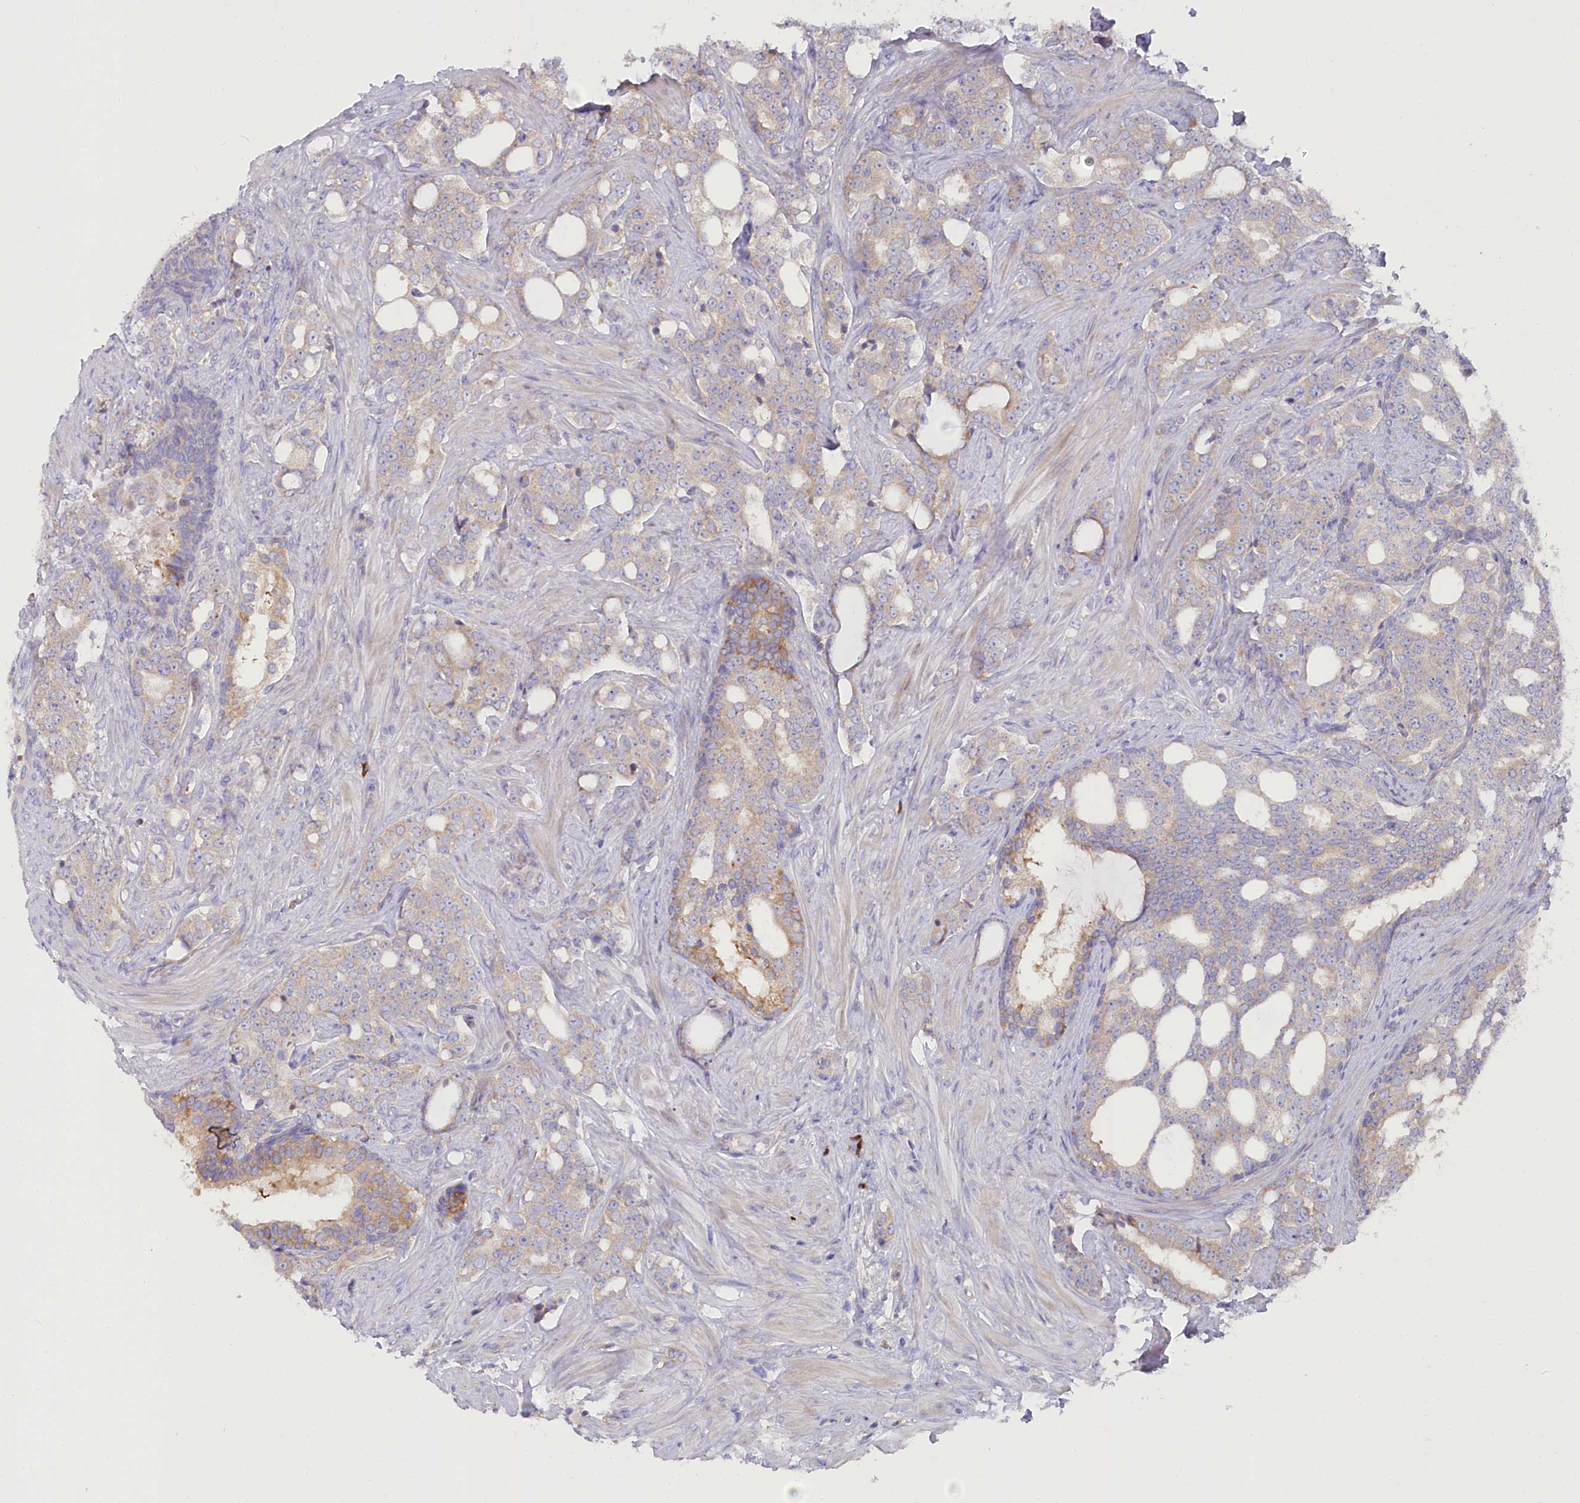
{"staining": {"intensity": "negative", "quantity": "none", "location": "none"}, "tissue": "prostate cancer", "cell_type": "Tumor cells", "image_type": "cancer", "snomed": [{"axis": "morphology", "description": "Adenocarcinoma, High grade"}, {"axis": "topography", "description": "Prostate"}], "caption": "Prostate cancer (high-grade adenocarcinoma) was stained to show a protein in brown. There is no significant staining in tumor cells.", "gene": "POGLUT1", "patient": {"sex": "male", "age": 64}}